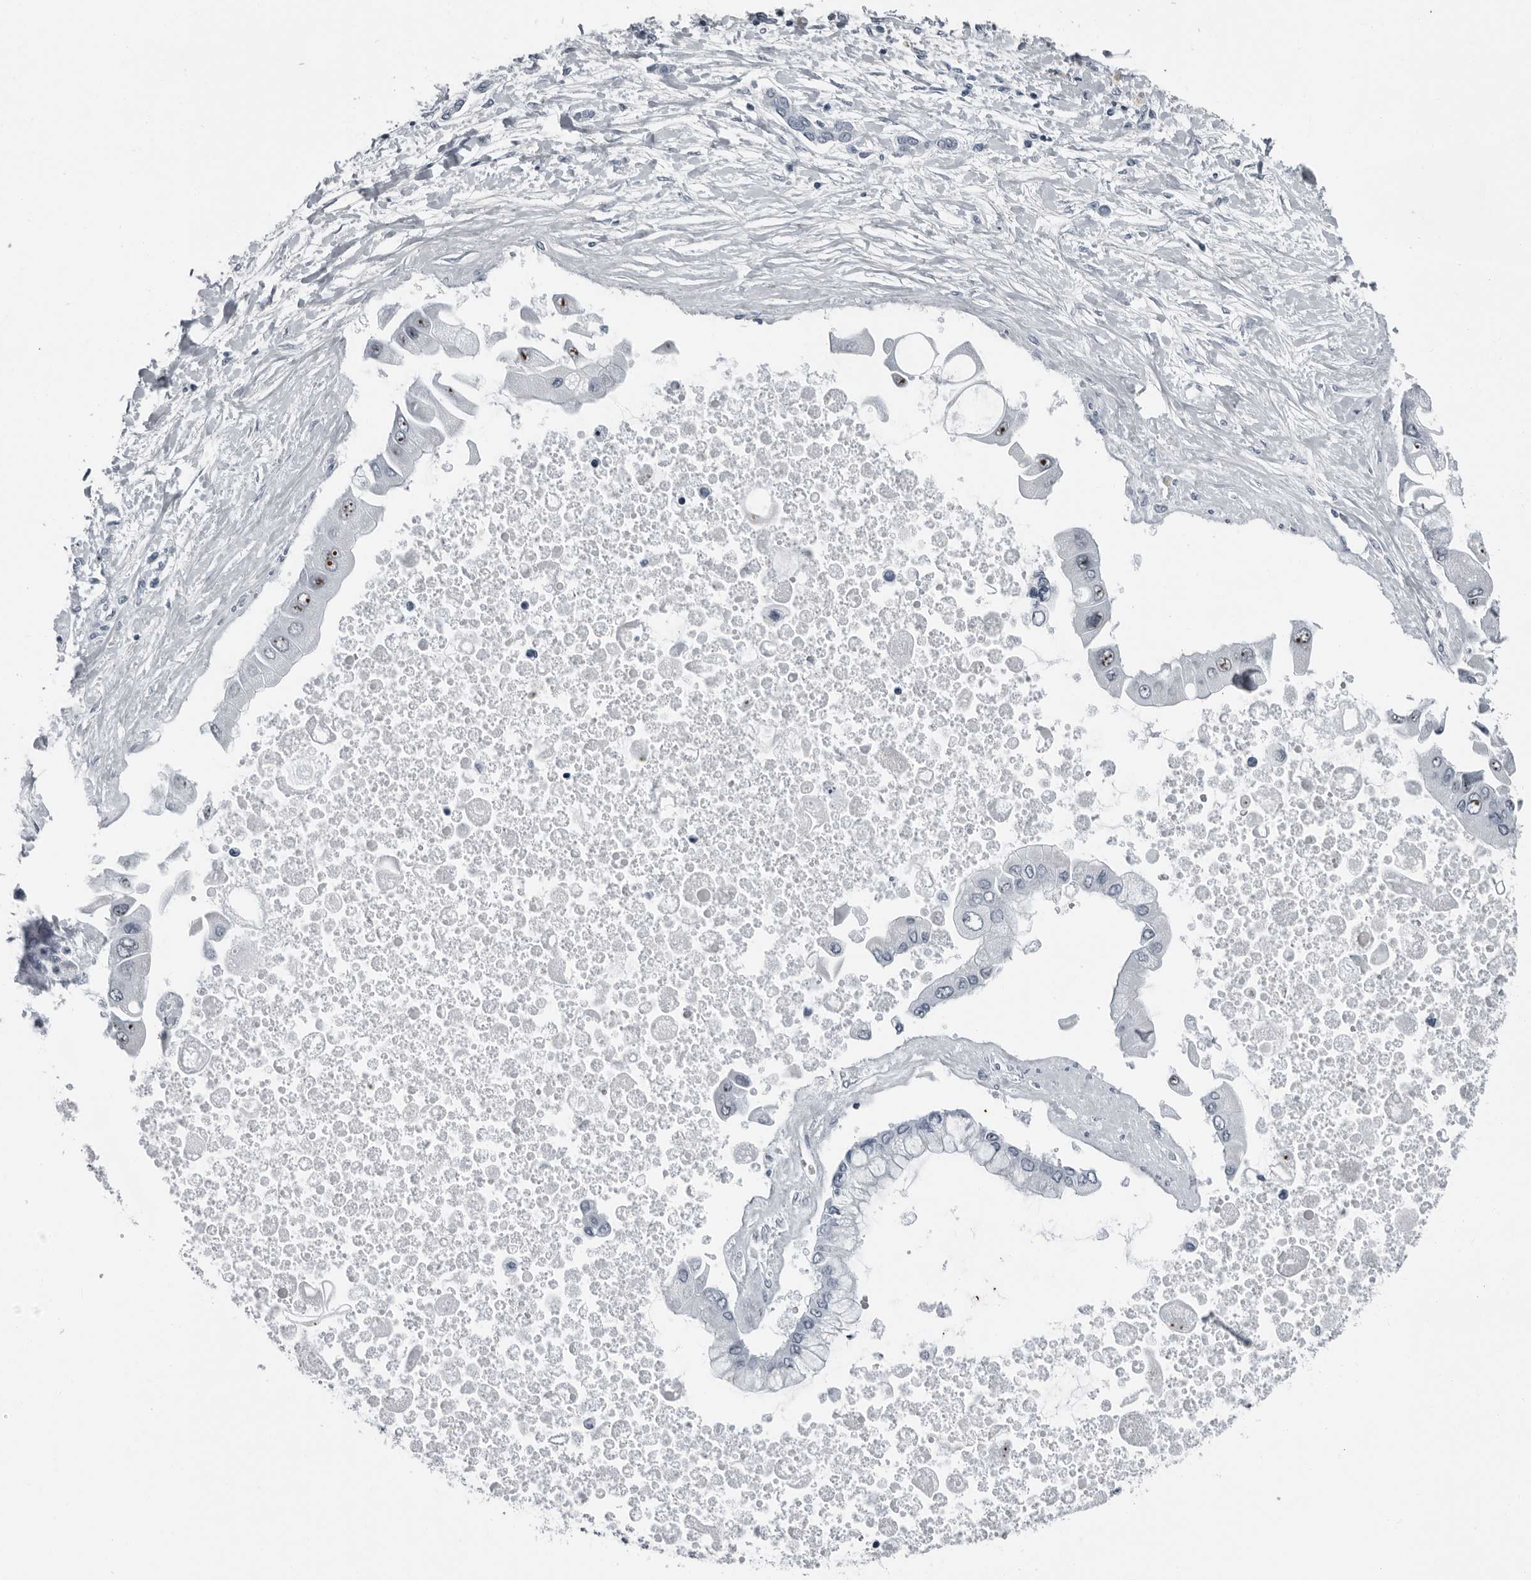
{"staining": {"intensity": "moderate", "quantity": ">75%", "location": "nuclear"}, "tissue": "liver cancer", "cell_type": "Tumor cells", "image_type": "cancer", "snomed": [{"axis": "morphology", "description": "Cholangiocarcinoma"}, {"axis": "topography", "description": "Liver"}], "caption": "Human liver cancer stained with a brown dye reveals moderate nuclear positive expression in about >75% of tumor cells.", "gene": "PDCD11", "patient": {"sex": "male", "age": 50}}